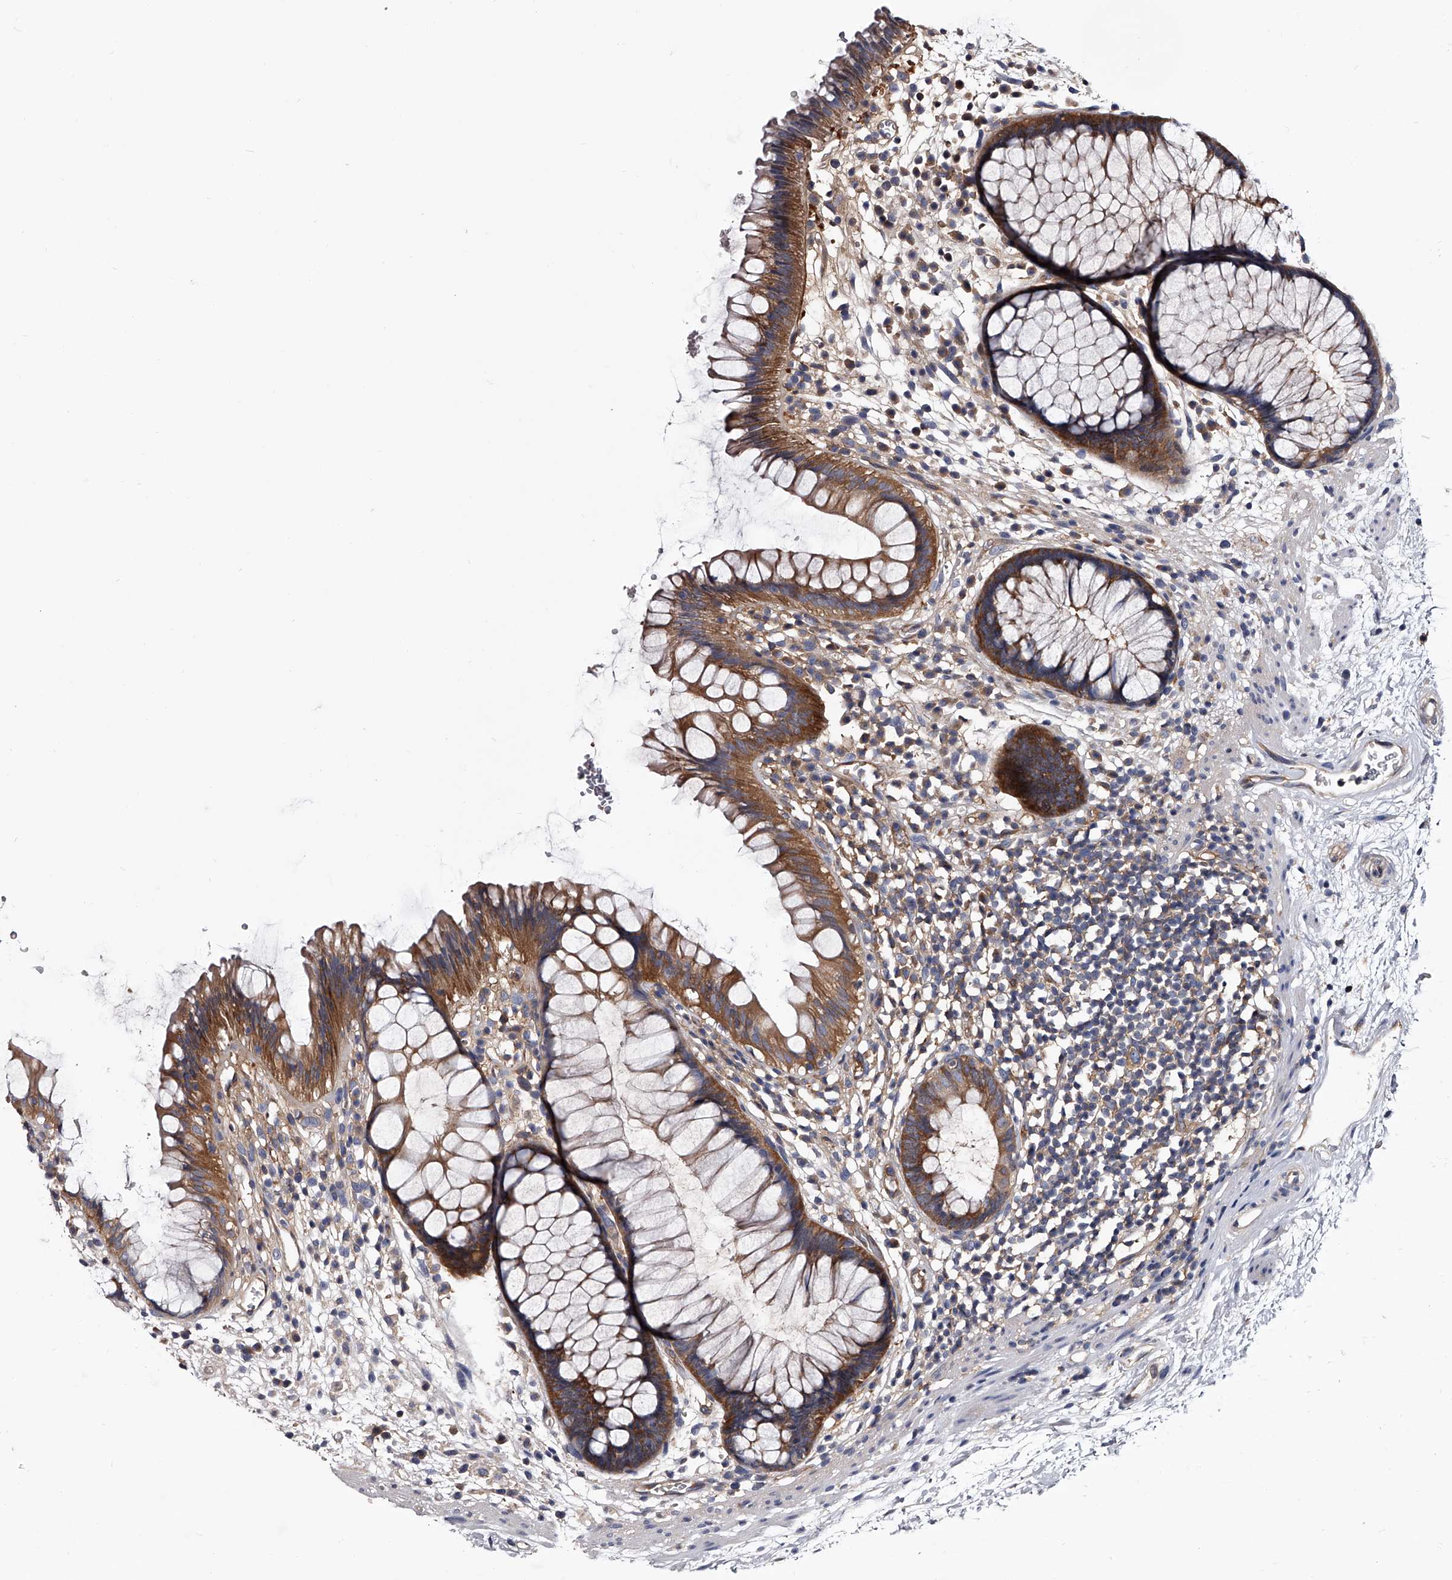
{"staining": {"intensity": "moderate", "quantity": ">75%", "location": "cytoplasmic/membranous"}, "tissue": "rectum", "cell_type": "Glandular cells", "image_type": "normal", "snomed": [{"axis": "morphology", "description": "Normal tissue, NOS"}, {"axis": "topography", "description": "Rectum"}], "caption": "This micrograph demonstrates unremarkable rectum stained with IHC to label a protein in brown. The cytoplasmic/membranous of glandular cells show moderate positivity for the protein. Nuclei are counter-stained blue.", "gene": "GAPVD1", "patient": {"sex": "male", "age": 51}}